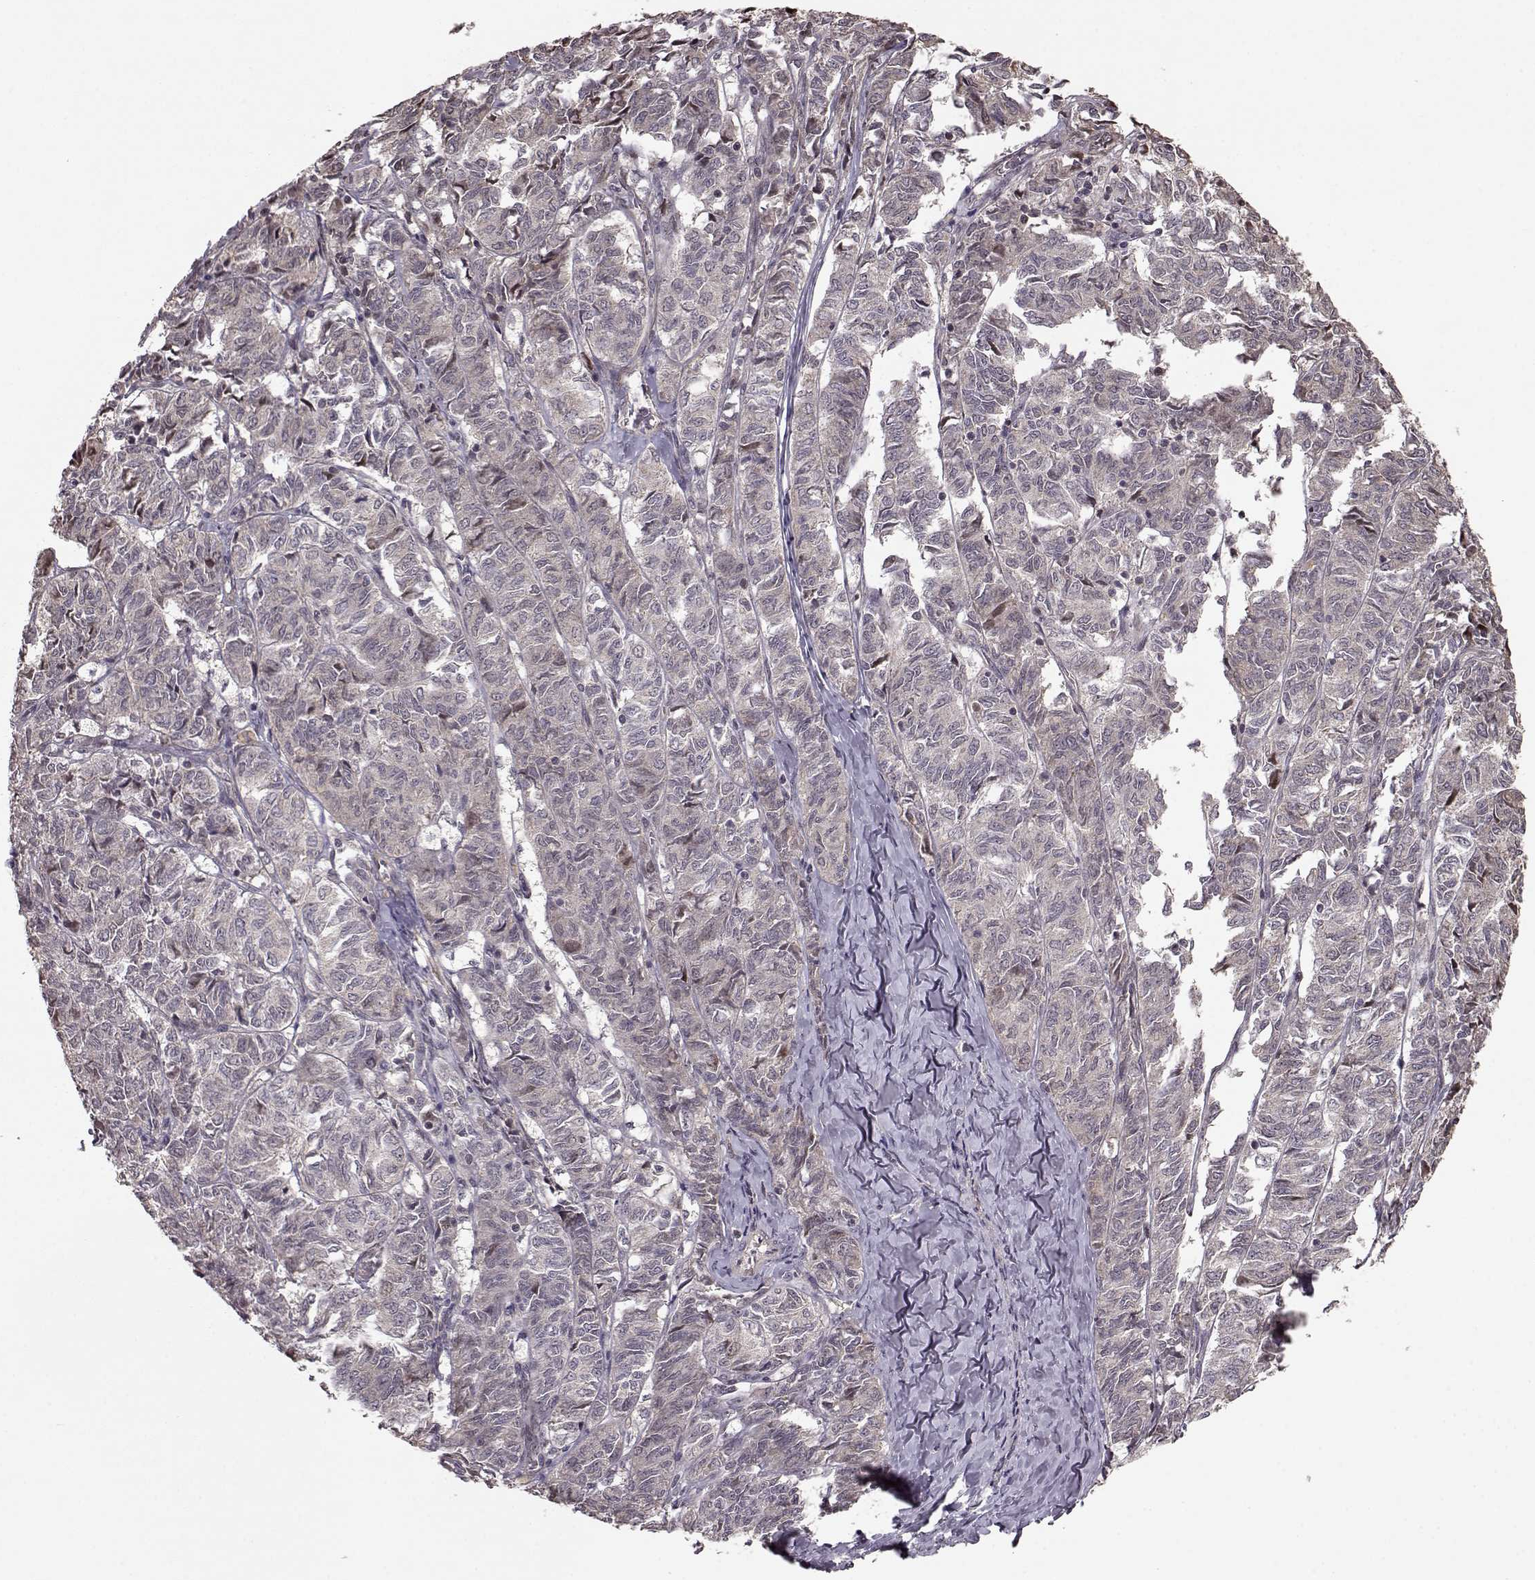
{"staining": {"intensity": "negative", "quantity": "none", "location": "none"}, "tissue": "ovarian cancer", "cell_type": "Tumor cells", "image_type": "cancer", "snomed": [{"axis": "morphology", "description": "Carcinoma, endometroid"}, {"axis": "topography", "description": "Ovary"}], "caption": "Immunohistochemistry (IHC) histopathology image of neoplastic tissue: human ovarian cancer stained with DAB (3,3'-diaminobenzidine) shows no significant protein expression in tumor cells. The staining was performed using DAB (3,3'-diaminobenzidine) to visualize the protein expression in brown, while the nuclei were stained in blue with hematoxylin (Magnification: 20x).", "gene": "BACH2", "patient": {"sex": "female", "age": 80}}